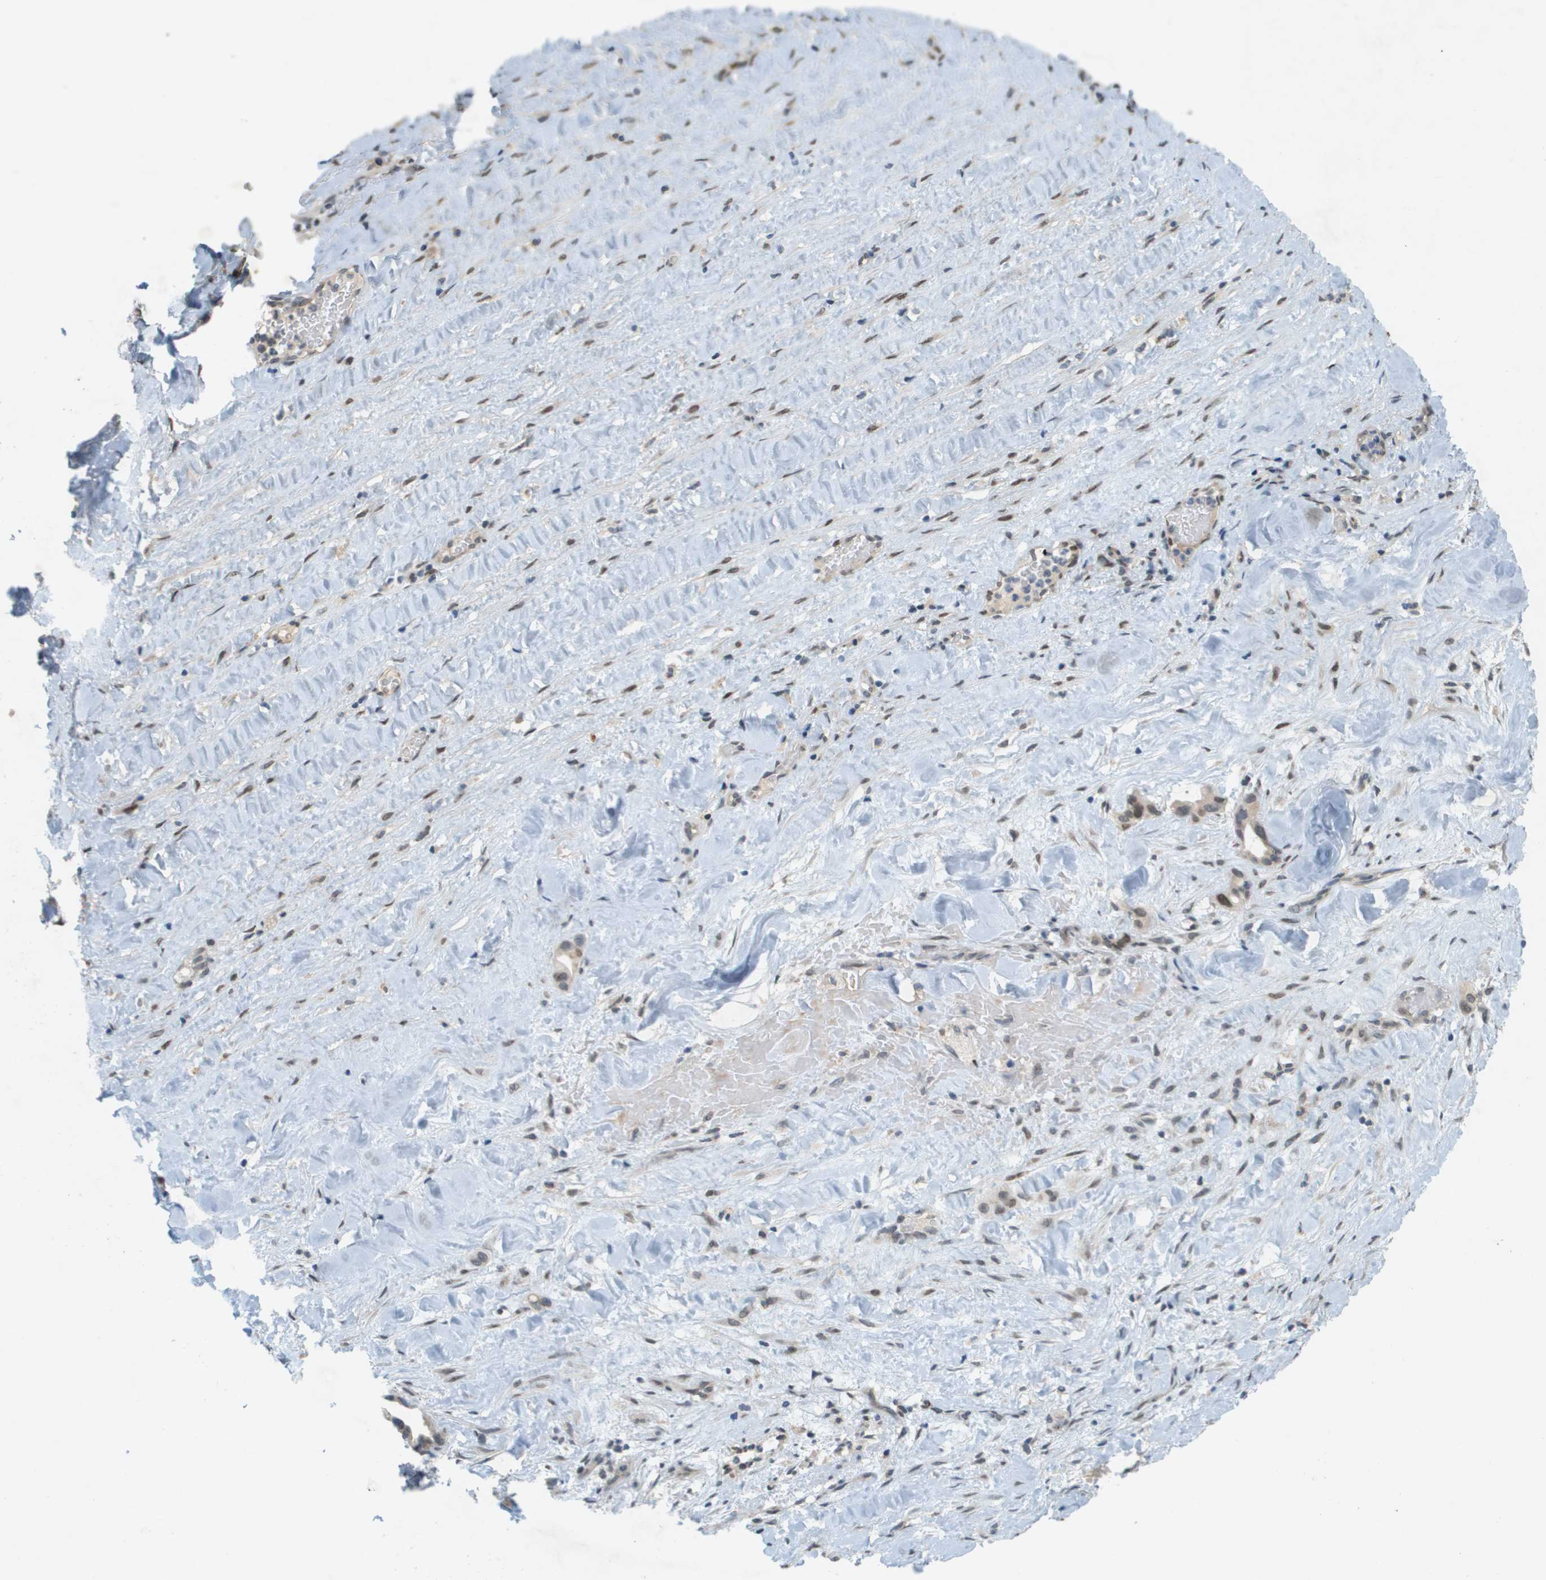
{"staining": {"intensity": "weak", "quantity": ">75%", "location": "cytoplasmic/membranous,nuclear"}, "tissue": "liver cancer", "cell_type": "Tumor cells", "image_type": "cancer", "snomed": [{"axis": "morphology", "description": "Cholangiocarcinoma"}, {"axis": "topography", "description": "Liver"}], "caption": "Tumor cells demonstrate weak cytoplasmic/membranous and nuclear positivity in about >75% of cells in liver cholangiocarcinoma.", "gene": "CACNB4", "patient": {"sex": "female", "age": 65}}